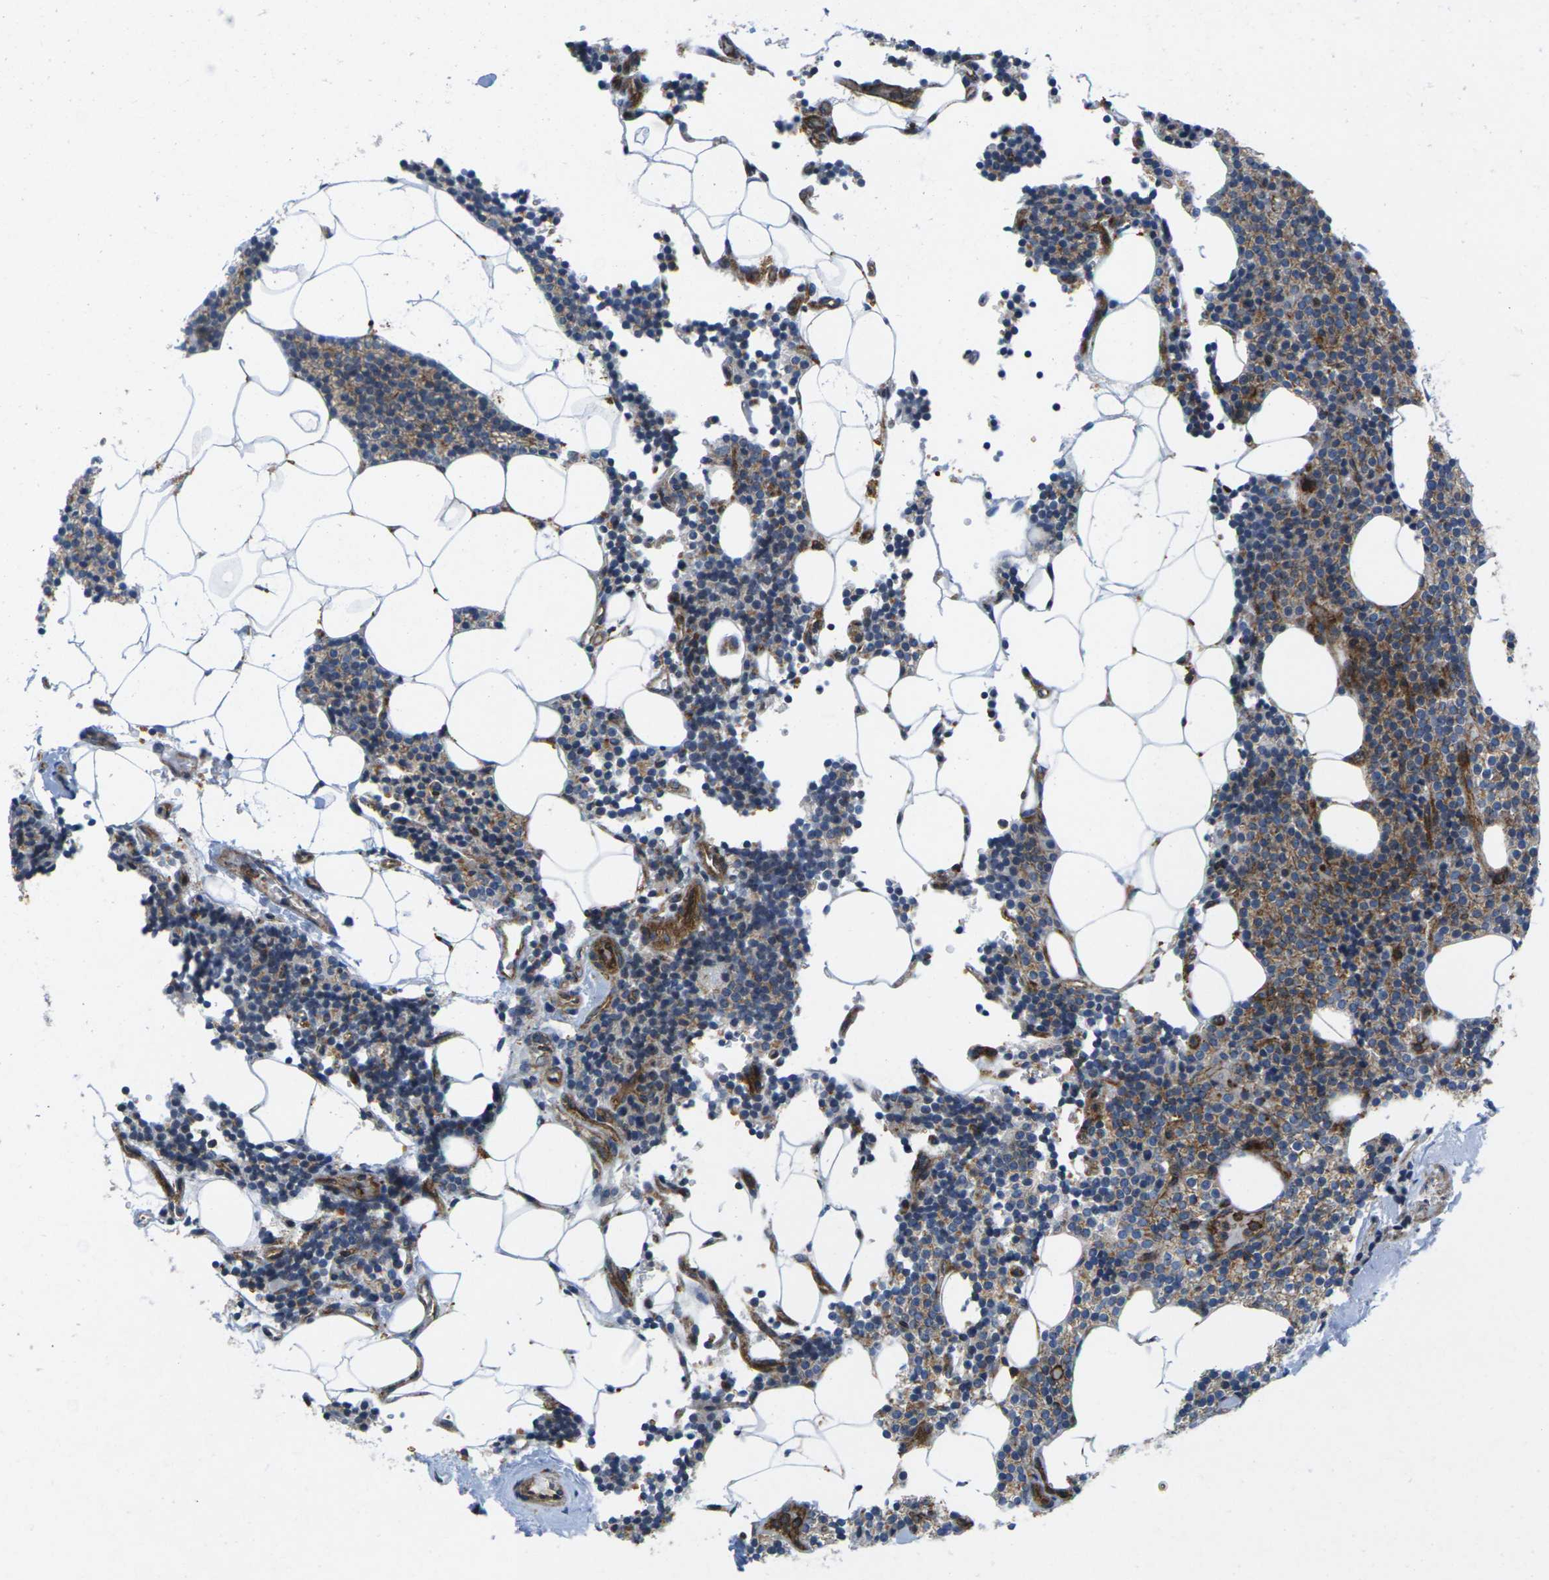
{"staining": {"intensity": "strong", "quantity": ">75%", "location": "cytoplasmic/membranous"}, "tissue": "parathyroid gland", "cell_type": "Glandular cells", "image_type": "normal", "snomed": [{"axis": "morphology", "description": "Normal tissue, NOS"}, {"axis": "morphology", "description": "Adenoma, NOS"}, {"axis": "topography", "description": "Parathyroid gland"}], "caption": "A brown stain highlights strong cytoplasmic/membranous positivity of a protein in glandular cells of benign parathyroid gland. (Stains: DAB (3,3'-diaminobenzidine) in brown, nuclei in blue, Microscopy: brightfield microscopy at high magnification).", "gene": "IQGAP1", "patient": {"sex": "female", "age": 70}}